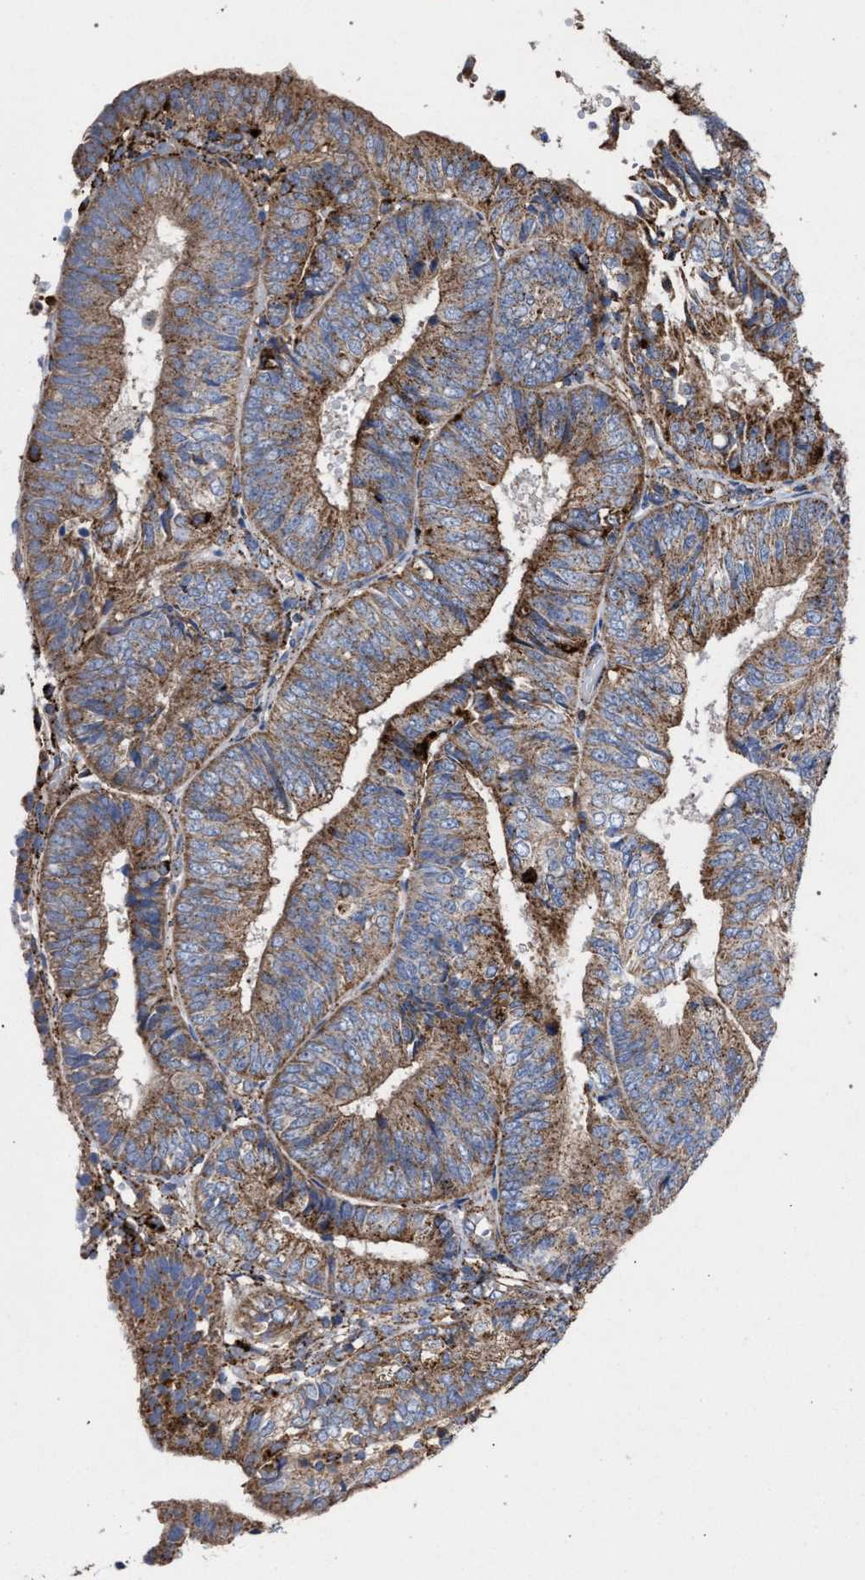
{"staining": {"intensity": "moderate", "quantity": ">75%", "location": "cytoplasmic/membranous"}, "tissue": "endometrial cancer", "cell_type": "Tumor cells", "image_type": "cancer", "snomed": [{"axis": "morphology", "description": "Adenocarcinoma, NOS"}, {"axis": "topography", "description": "Endometrium"}], "caption": "Protein staining exhibits moderate cytoplasmic/membranous staining in about >75% of tumor cells in endometrial cancer (adenocarcinoma).", "gene": "PPT1", "patient": {"sex": "female", "age": 58}}